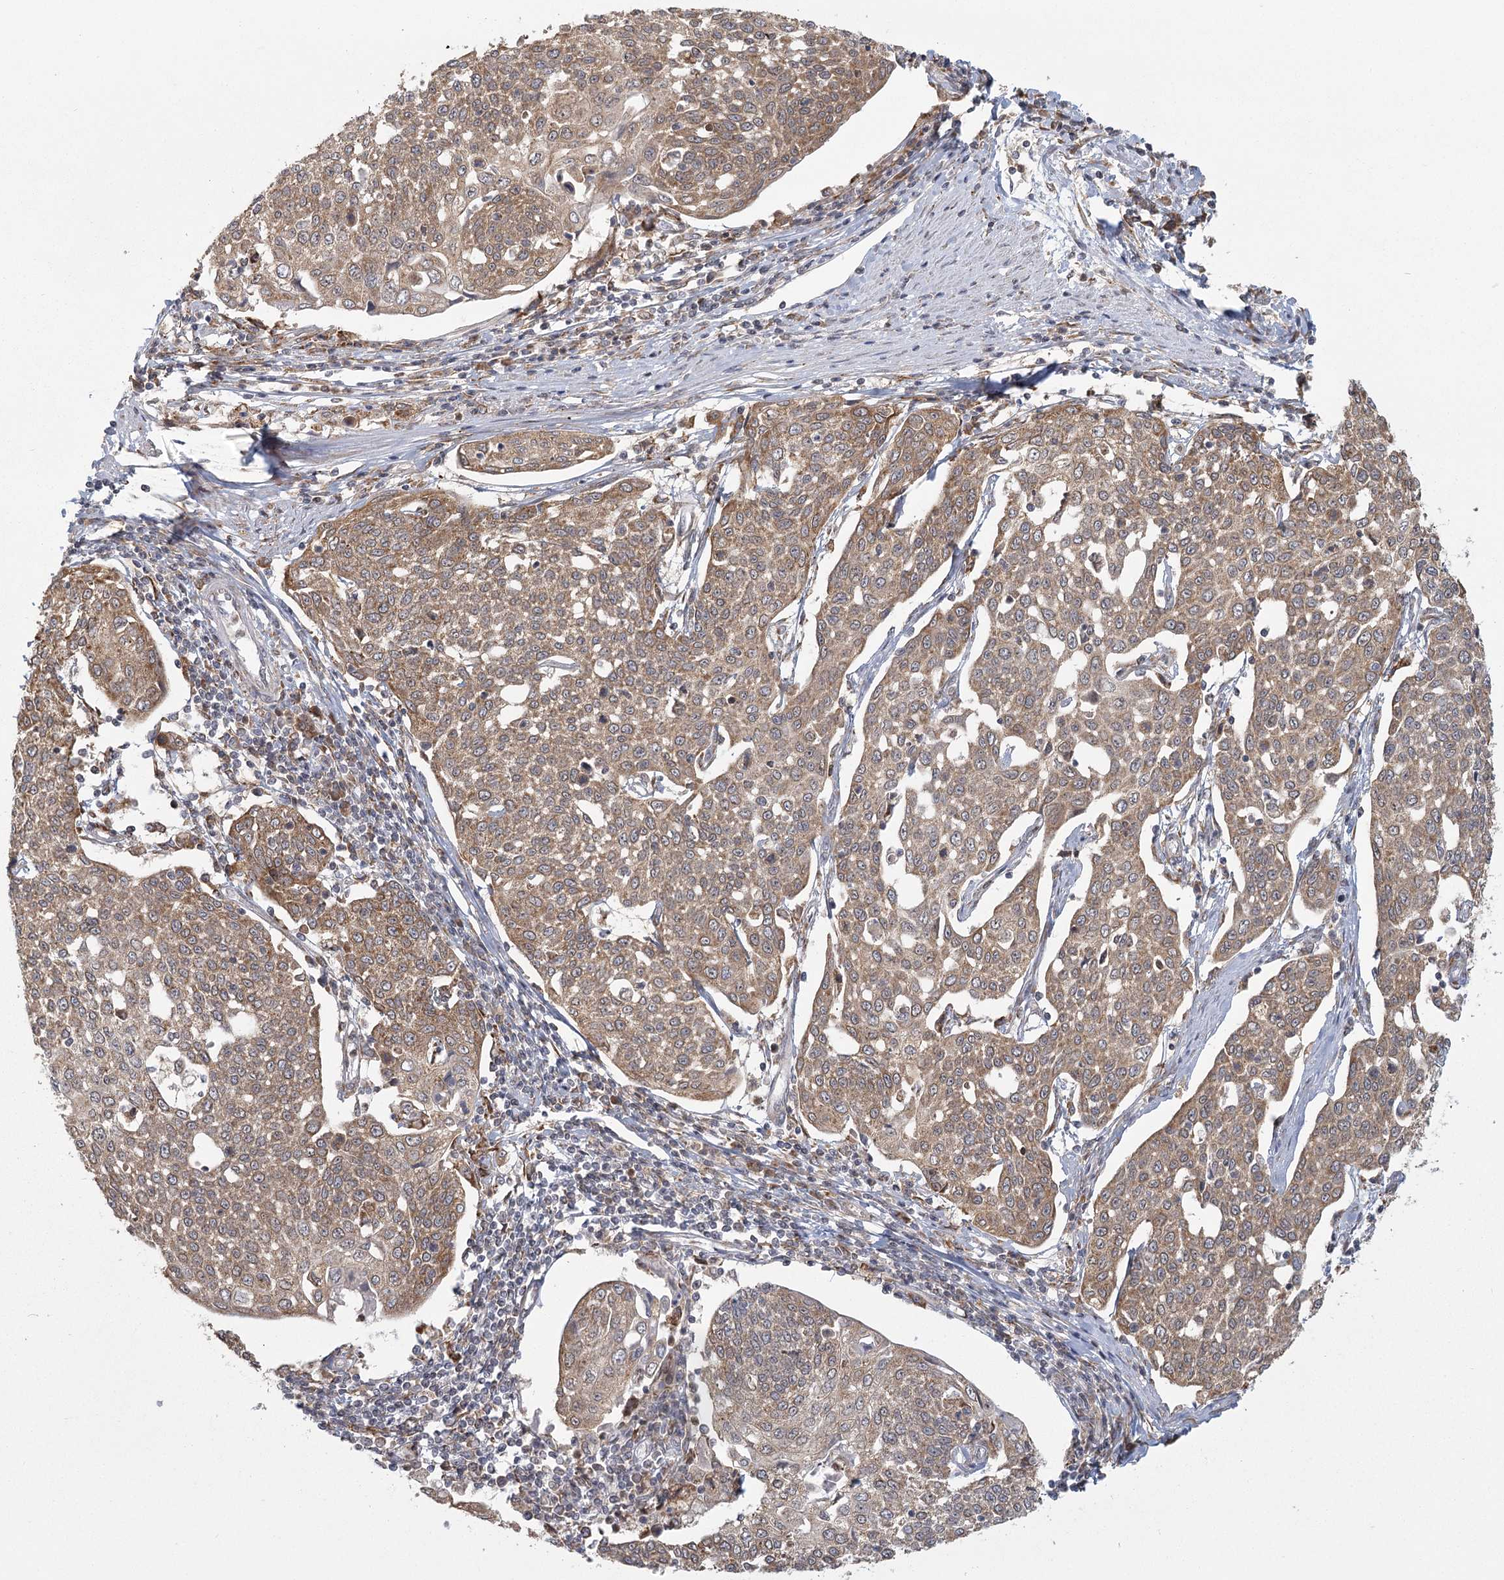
{"staining": {"intensity": "moderate", "quantity": ">75%", "location": "cytoplasmic/membranous"}, "tissue": "cervical cancer", "cell_type": "Tumor cells", "image_type": "cancer", "snomed": [{"axis": "morphology", "description": "Squamous cell carcinoma, NOS"}, {"axis": "topography", "description": "Cervix"}], "caption": "Tumor cells reveal medium levels of moderate cytoplasmic/membranous staining in approximately >75% of cells in cervical cancer (squamous cell carcinoma). (brown staining indicates protein expression, while blue staining denotes nuclei).", "gene": "LACTB", "patient": {"sex": "female", "age": 34}}